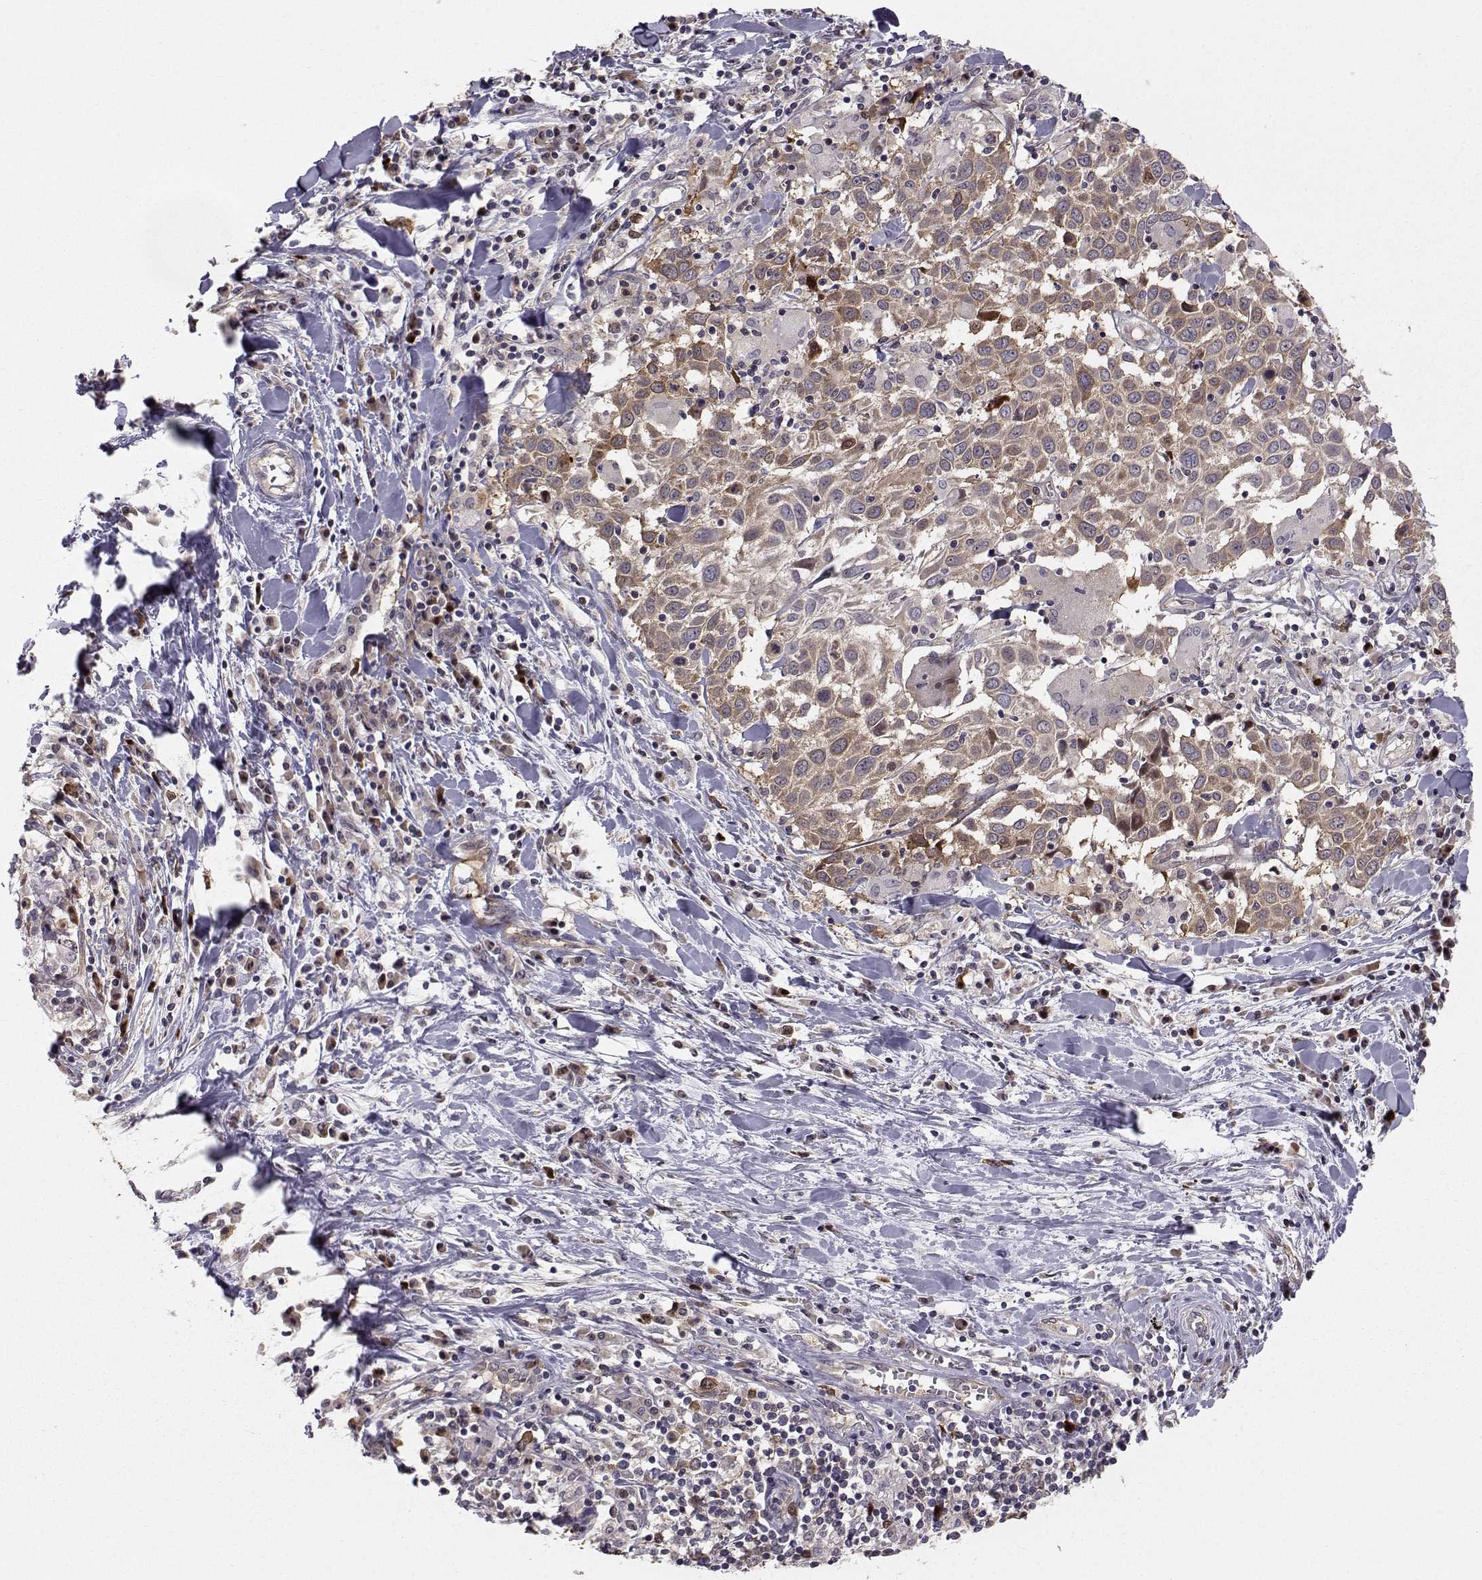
{"staining": {"intensity": "moderate", "quantity": ">75%", "location": "cytoplasmic/membranous"}, "tissue": "lung cancer", "cell_type": "Tumor cells", "image_type": "cancer", "snomed": [{"axis": "morphology", "description": "Squamous cell carcinoma, NOS"}, {"axis": "topography", "description": "Lung"}], "caption": "Squamous cell carcinoma (lung) stained for a protein (brown) demonstrates moderate cytoplasmic/membranous positive staining in approximately >75% of tumor cells.", "gene": "HSP90AB1", "patient": {"sex": "male", "age": 57}}